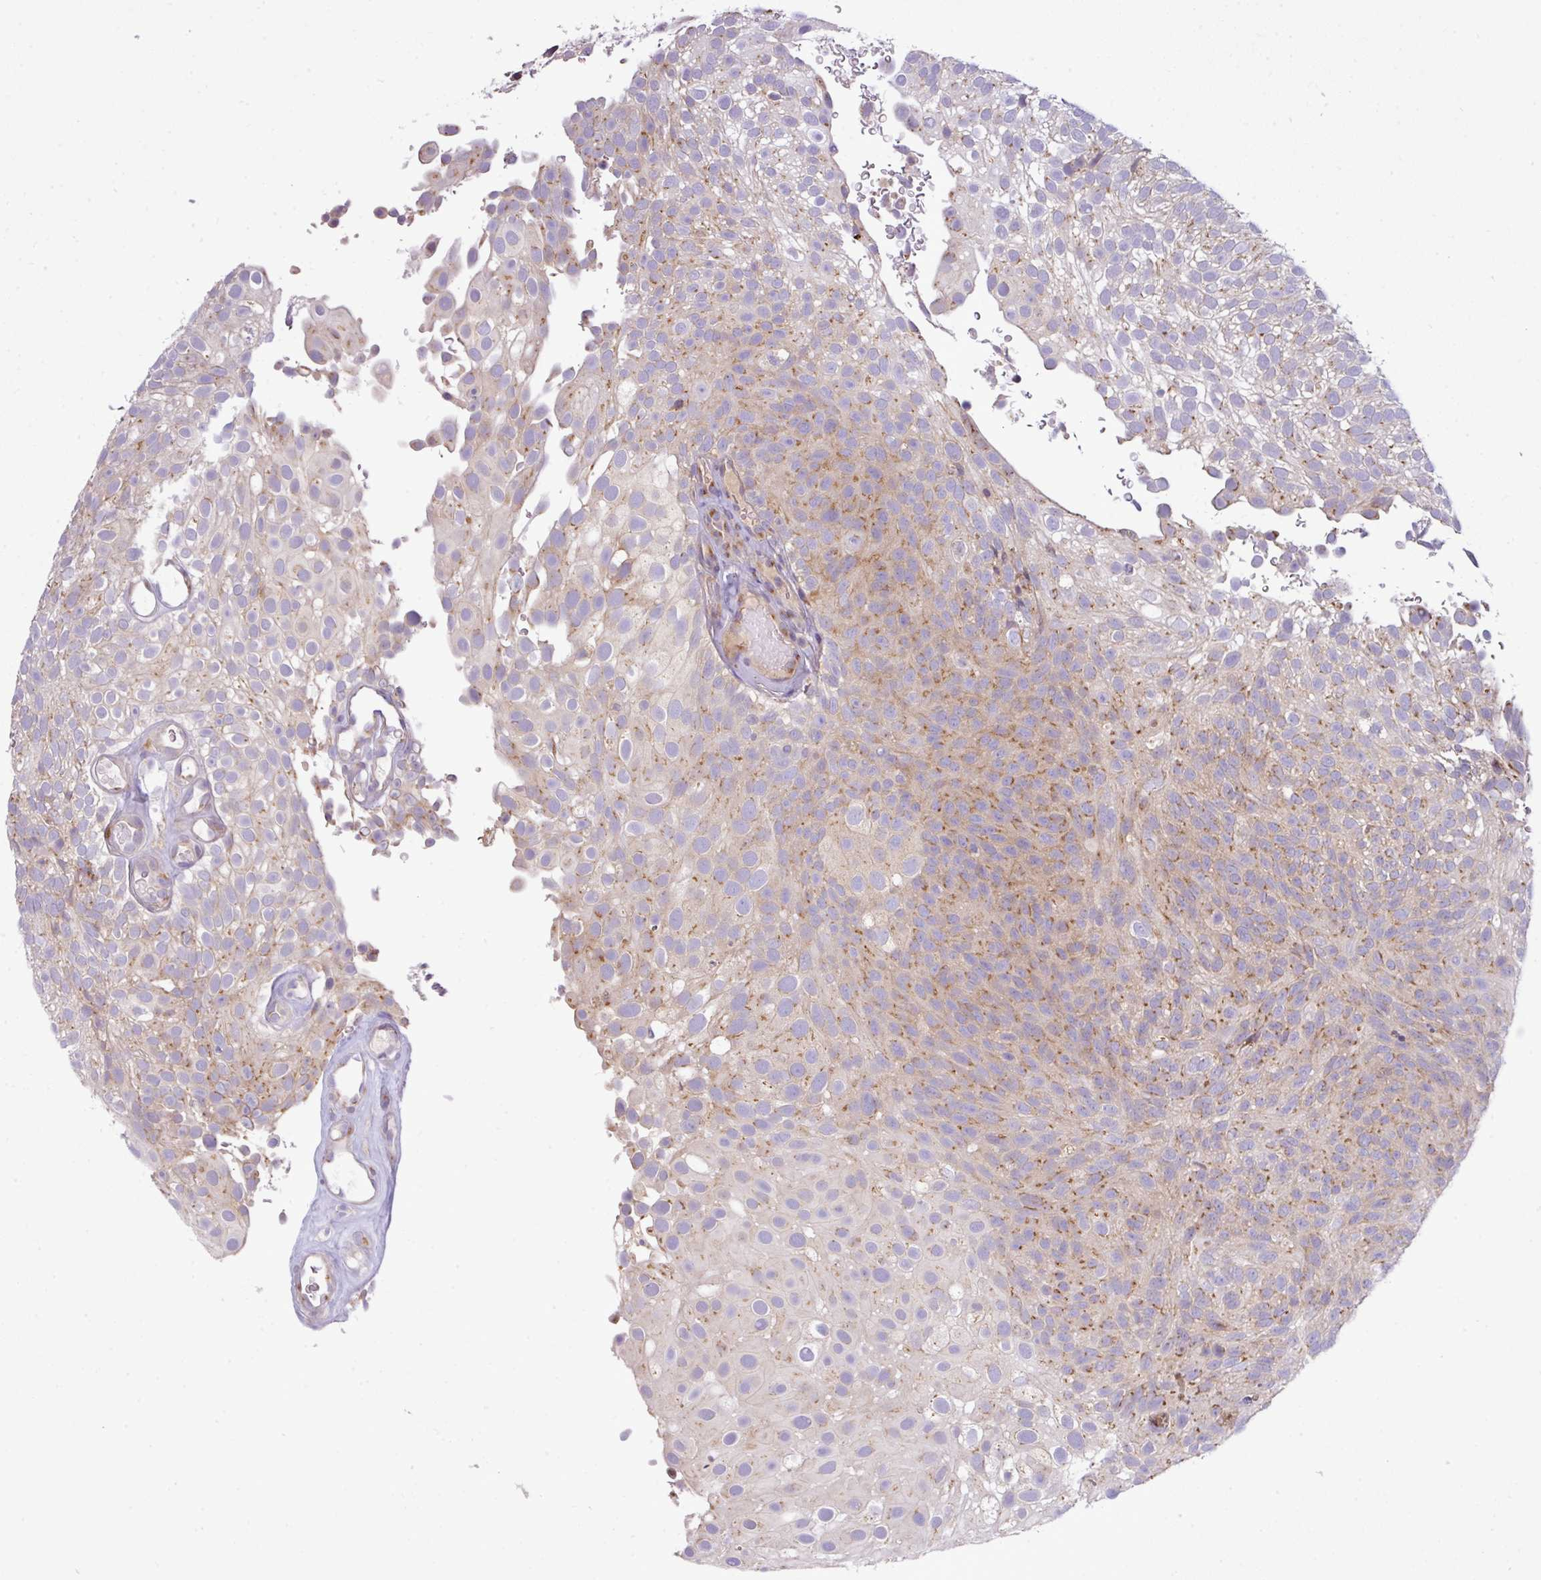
{"staining": {"intensity": "moderate", "quantity": "25%-75%", "location": "cytoplasmic/membranous"}, "tissue": "urothelial cancer", "cell_type": "Tumor cells", "image_type": "cancer", "snomed": [{"axis": "morphology", "description": "Urothelial carcinoma, Low grade"}, {"axis": "topography", "description": "Urinary bladder"}], "caption": "Protein analysis of low-grade urothelial carcinoma tissue exhibits moderate cytoplasmic/membranous positivity in approximately 25%-75% of tumor cells.", "gene": "VTI1A", "patient": {"sex": "male", "age": 78}}